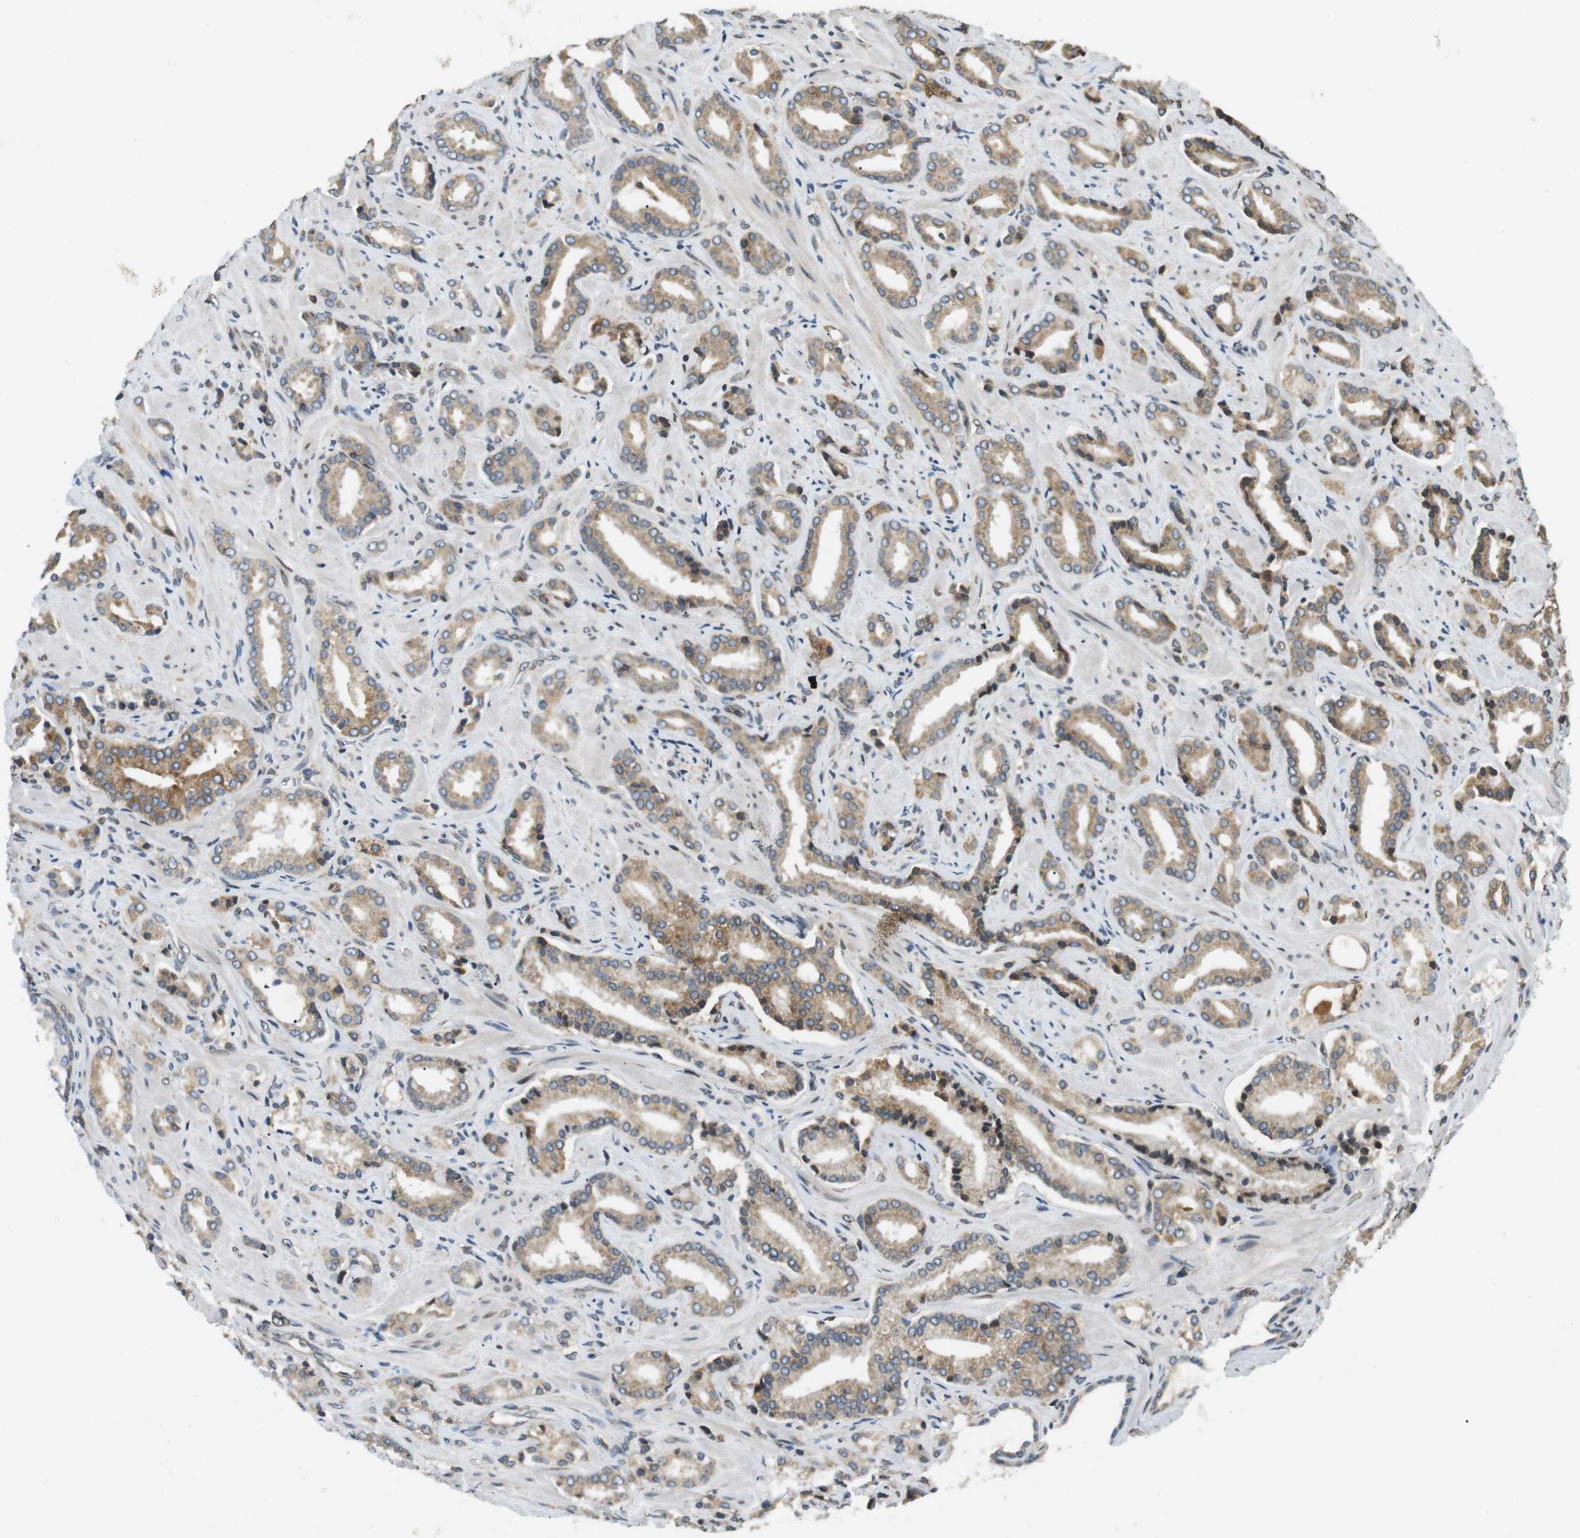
{"staining": {"intensity": "moderate", "quantity": ">75%", "location": "cytoplasmic/membranous"}, "tissue": "prostate cancer", "cell_type": "Tumor cells", "image_type": "cancer", "snomed": [{"axis": "morphology", "description": "Adenocarcinoma, High grade"}, {"axis": "topography", "description": "Prostate"}], "caption": "A brown stain highlights moderate cytoplasmic/membranous positivity of a protein in prostate high-grade adenocarcinoma tumor cells.", "gene": "TMX4", "patient": {"sex": "male", "age": 64}}